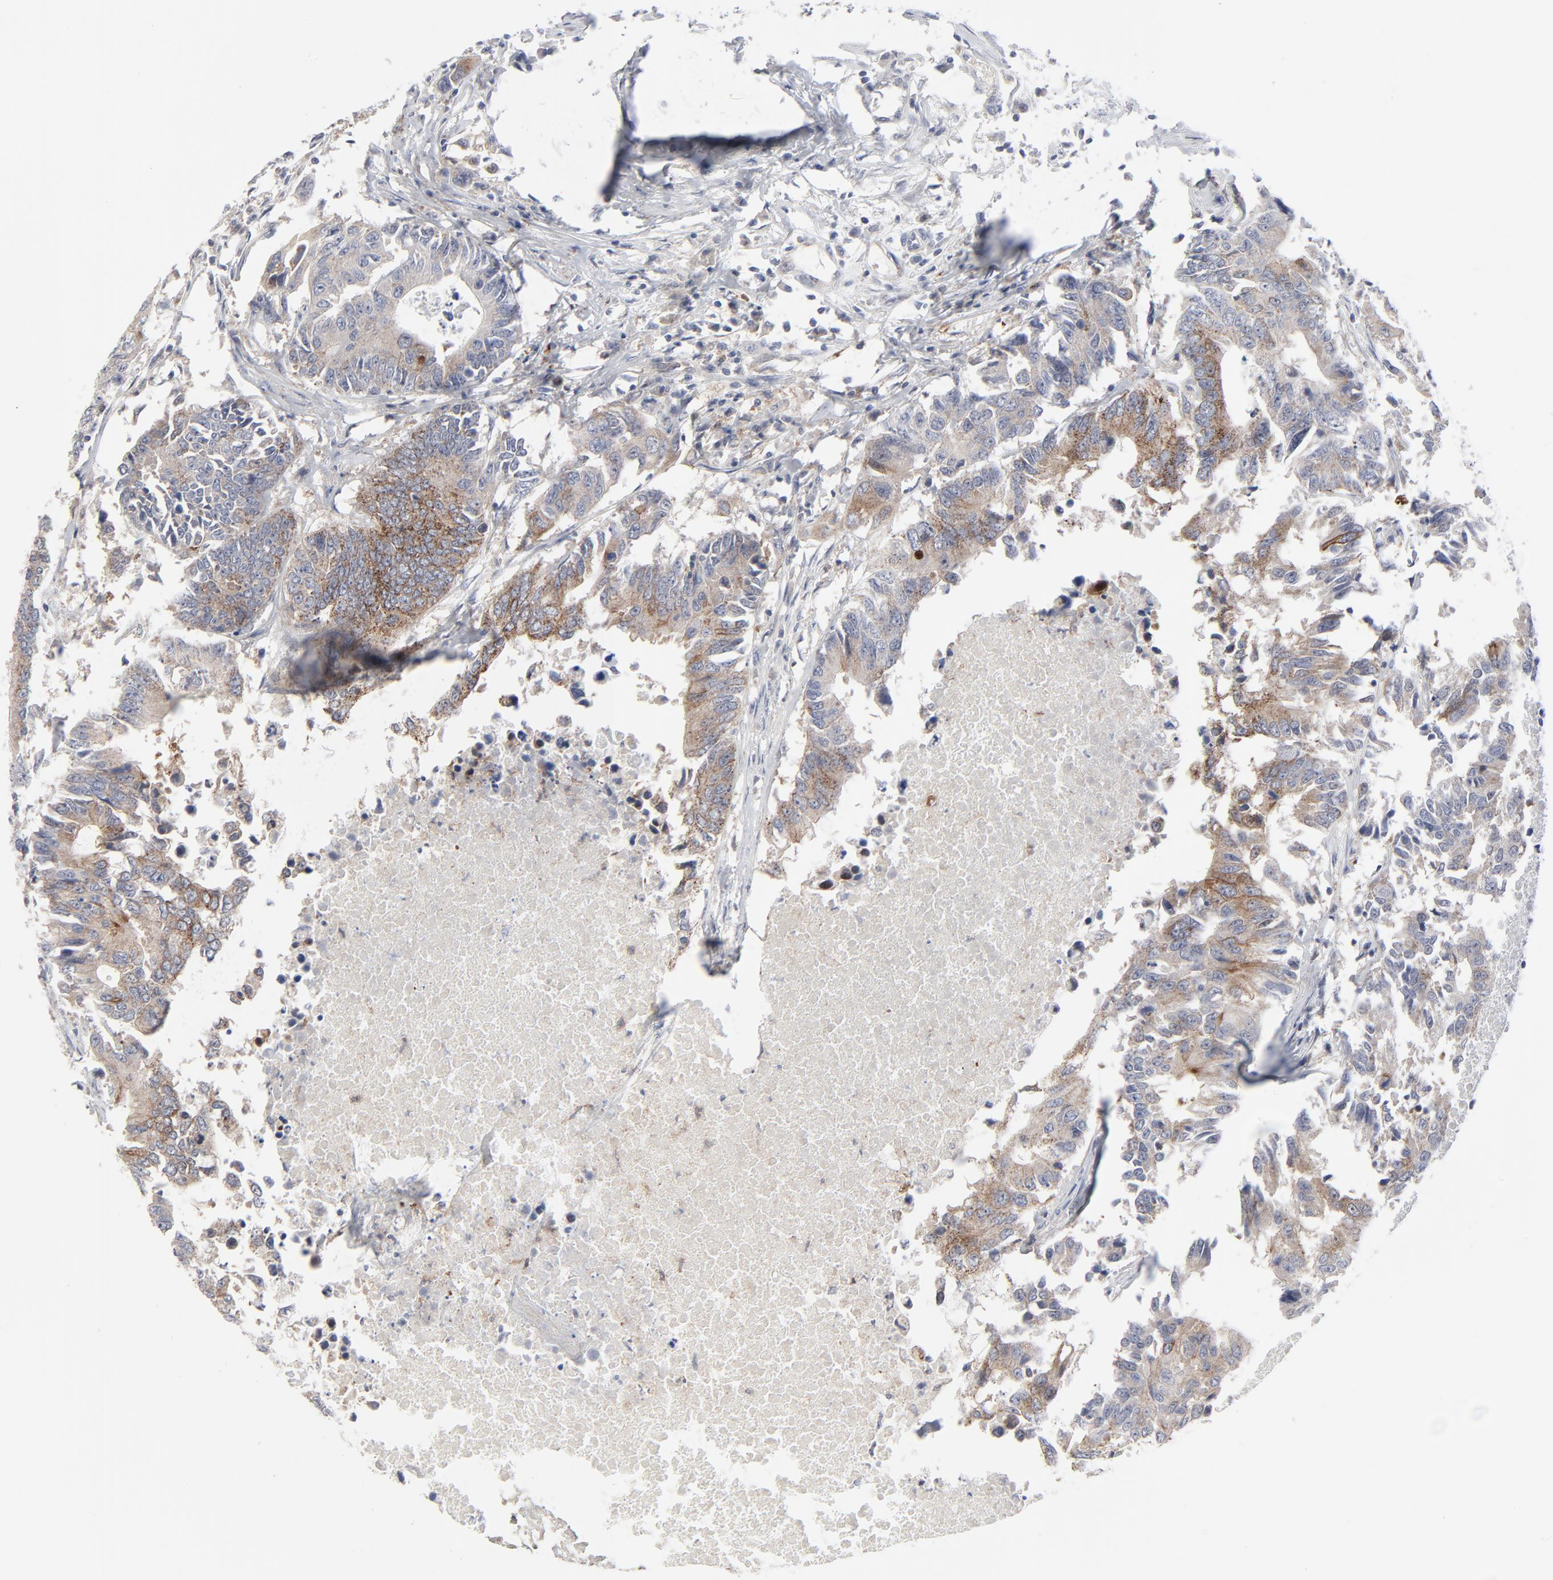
{"staining": {"intensity": "weak", "quantity": "25%-75%", "location": "cytoplasmic/membranous"}, "tissue": "colorectal cancer", "cell_type": "Tumor cells", "image_type": "cancer", "snomed": [{"axis": "morphology", "description": "Adenocarcinoma, NOS"}, {"axis": "topography", "description": "Colon"}], "caption": "High-magnification brightfield microscopy of colorectal cancer stained with DAB (brown) and counterstained with hematoxylin (blue). tumor cells exhibit weak cytoplasmic/membranous positivity is identified in about25%-75% of cells.", "gene": "BID", "patient": {"sex": "male", "age": 71}}